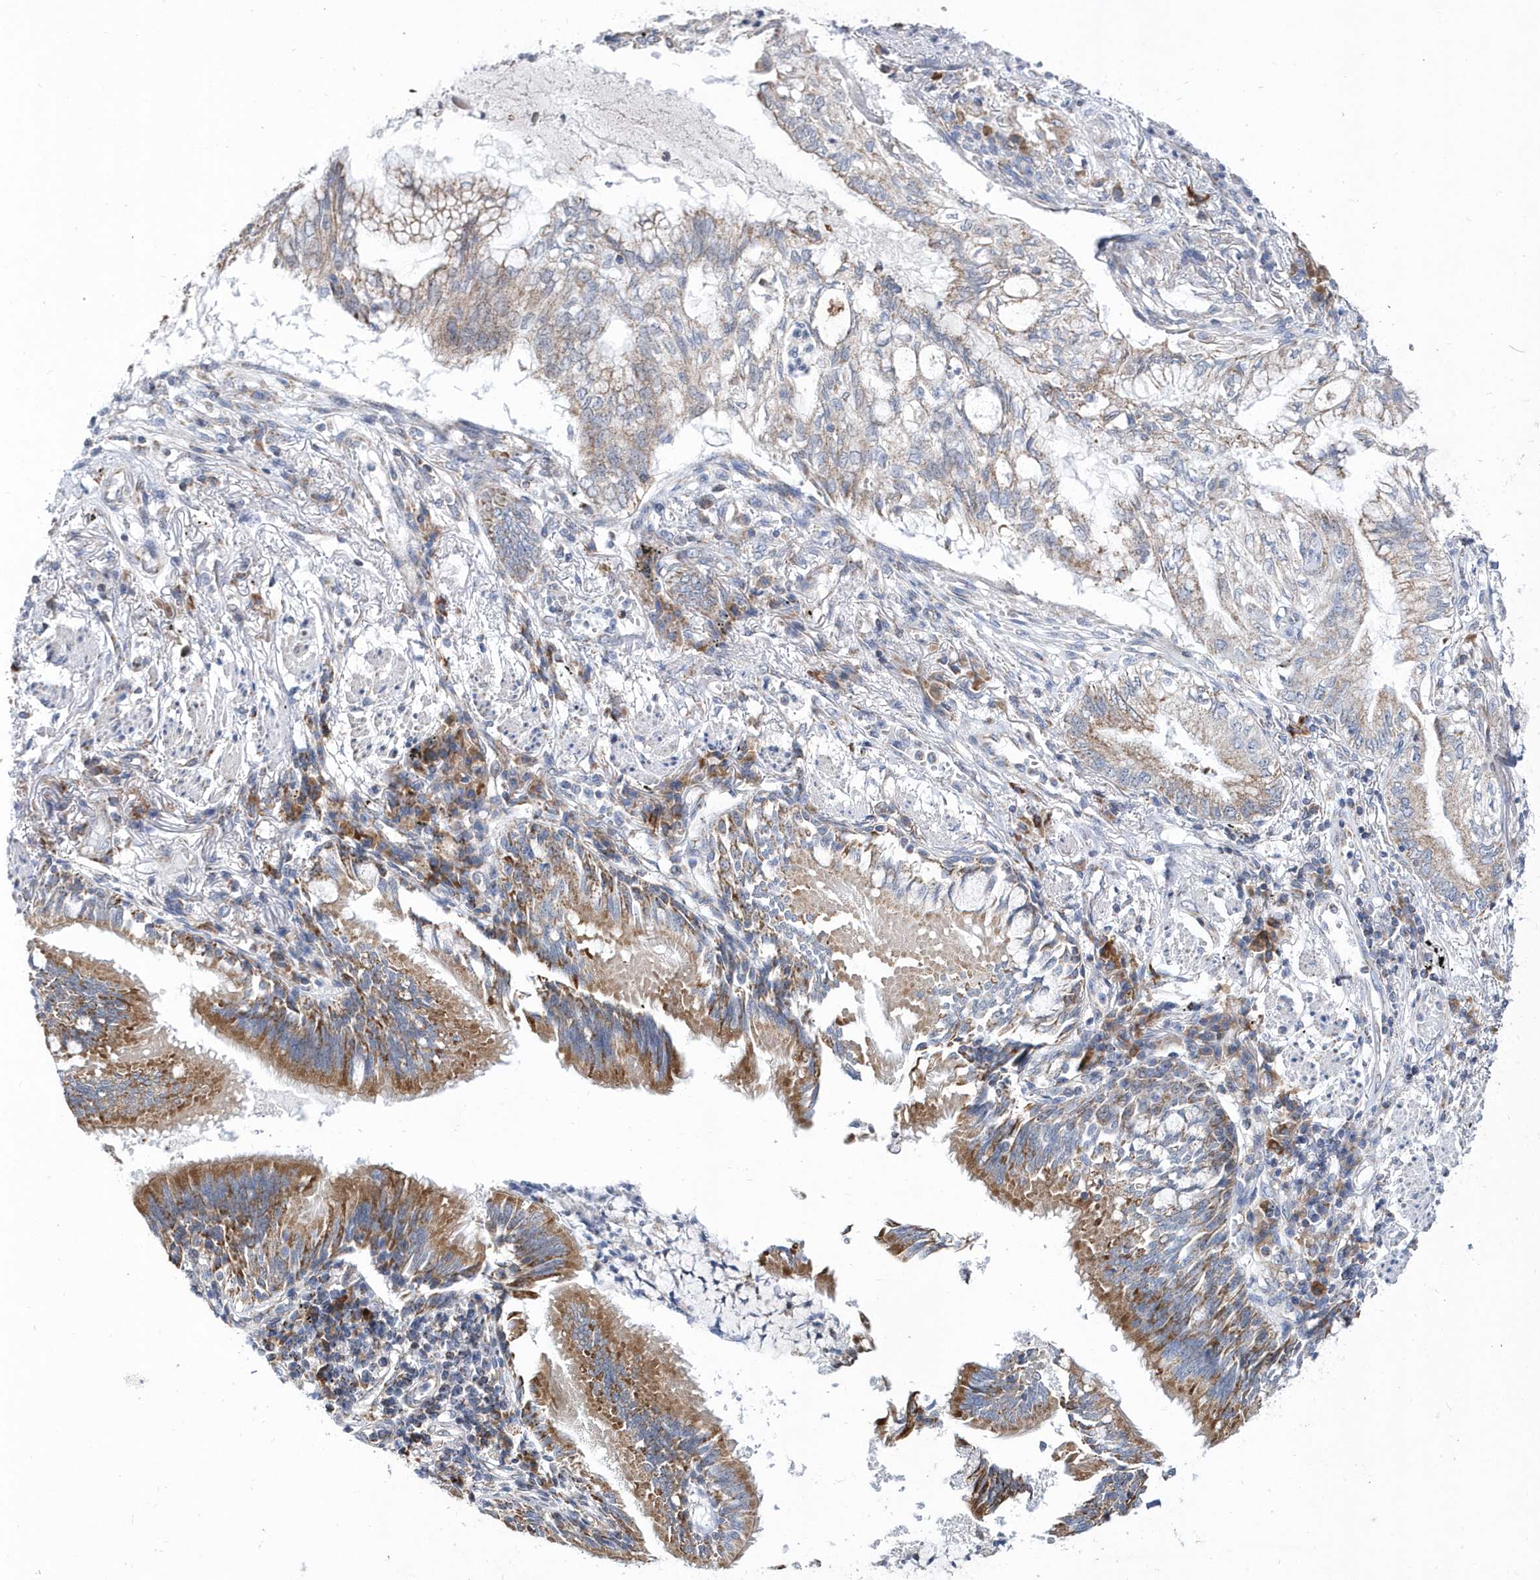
{"staining": {"intensity": "weak", "quantity": "25%-75%", "location": "cytoplasmic/membranous"}, "tissue": "lung cancer", "cell_type": "Tumor cells", "image_type": "cancer", "snomed": [{"axis": "morphology", "description": "Adenocarcinoma, NOS"}, {"axis": "topography", "description": "Lung"}], "caption": "A brown stain labels weak cytoplasmic/membranous expression of a protein in human lung cancer tumor cells.", "gene": "SPATA5", "patient": {"sex": "female", "age": 70}}